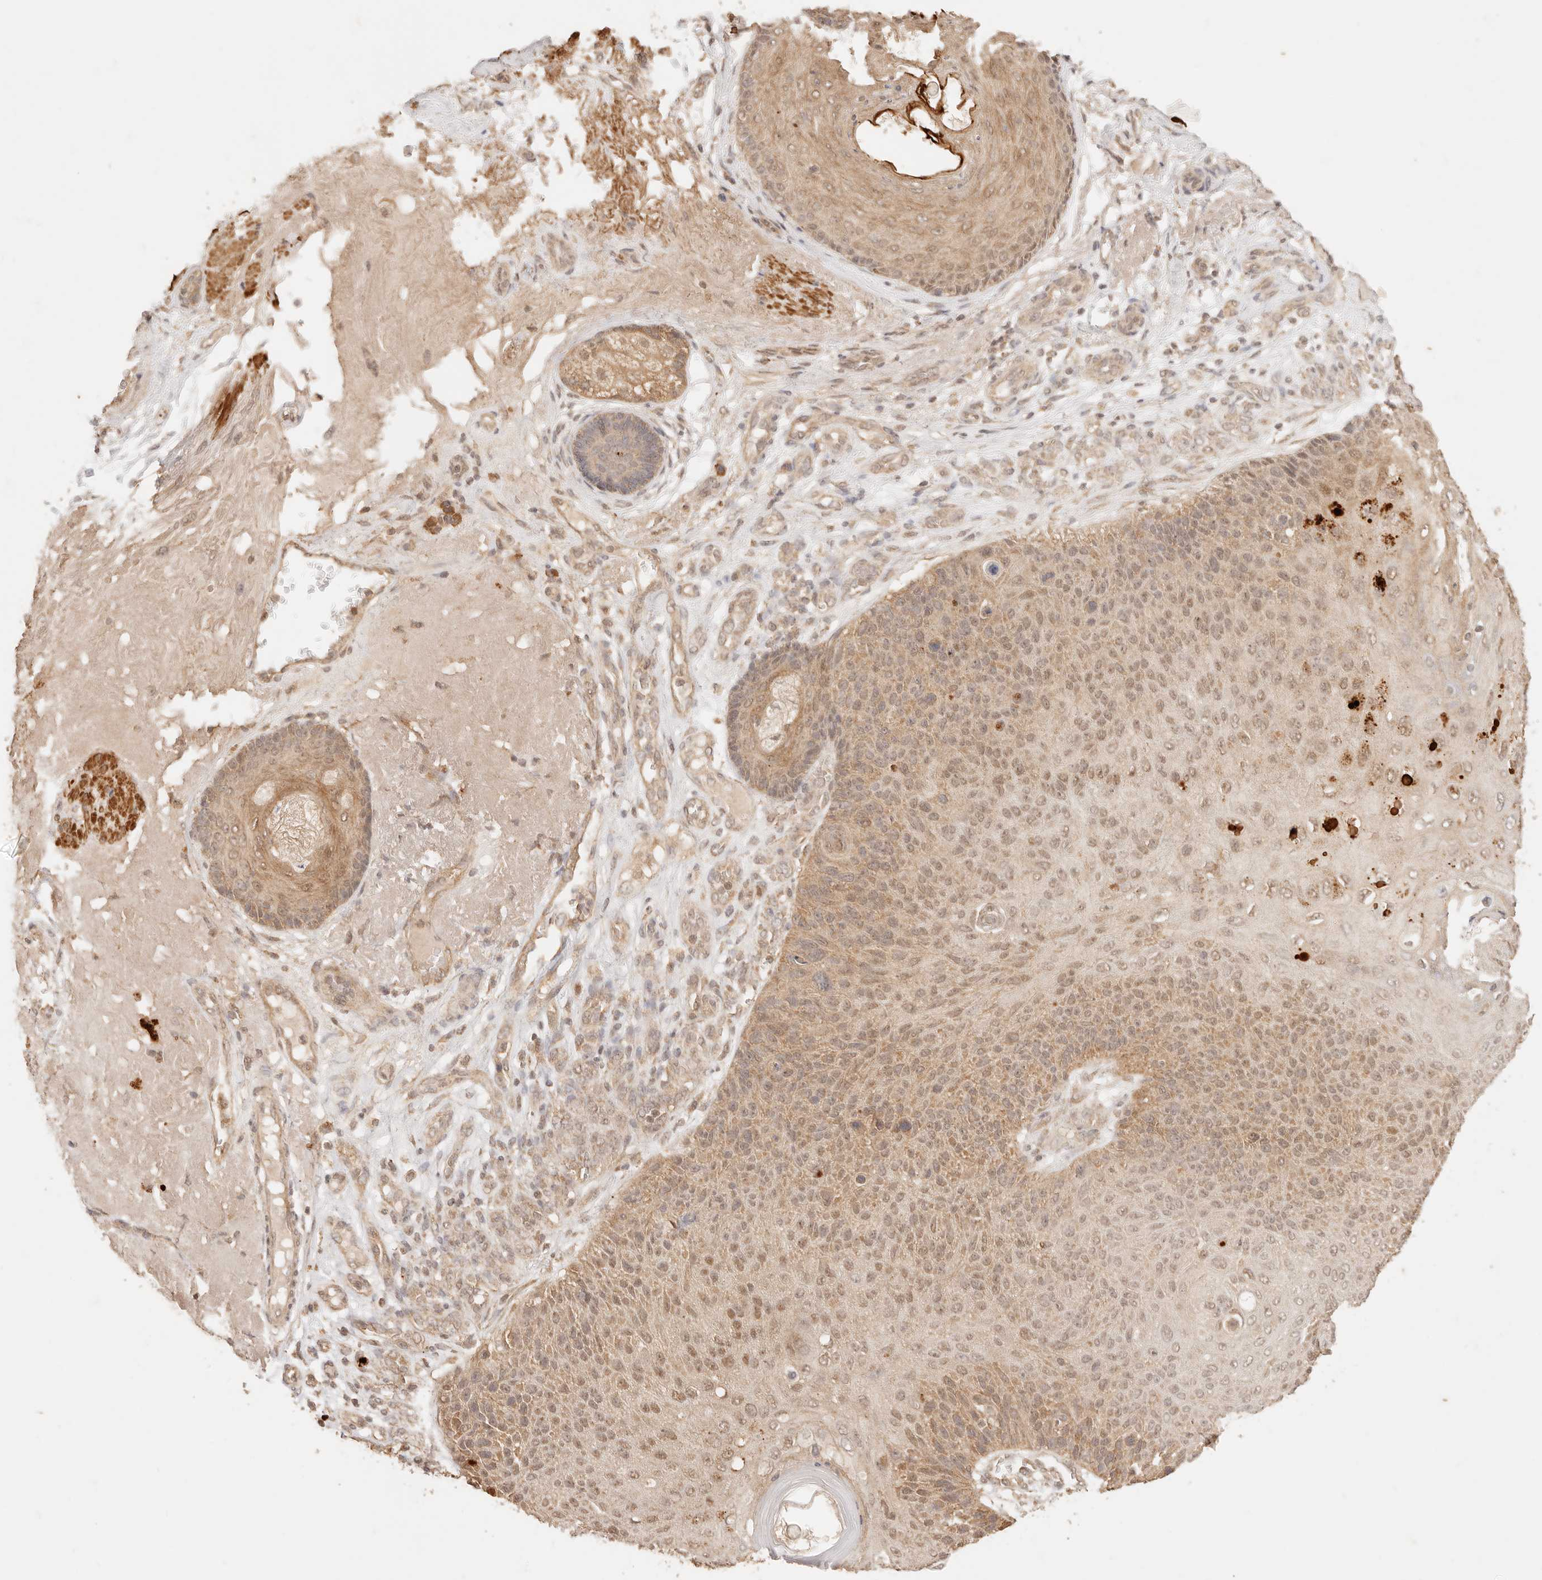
{"staining": {"intensity": "moderate", "quantity": ">75%", "location": "cytoplasmic/membranous,nuclear"}, "tissue": "skin cancer", "cell_type": "Tumor cells", "image_type": "cancer", "snomed": [{"axis": "morphology", "description": "Squamous cell carcinoma, NOS"}, {"axis": "topography", "description": "Skin"}], "caption": "Immunohistochemistry (IHC) image of neoplastic tissue: human skin cancer (squamous cell carcinoma) stained using immunohistochemistry reveals medium levels of moderate protein expression localized specifically in the cytoplasmic/membranous and nuclear of tumor cells, appearing as a cytoplasmic/membranous and nuclear brown color.", "gene": "TRIM11", "patient": {"sex": "female", "age": 88}}